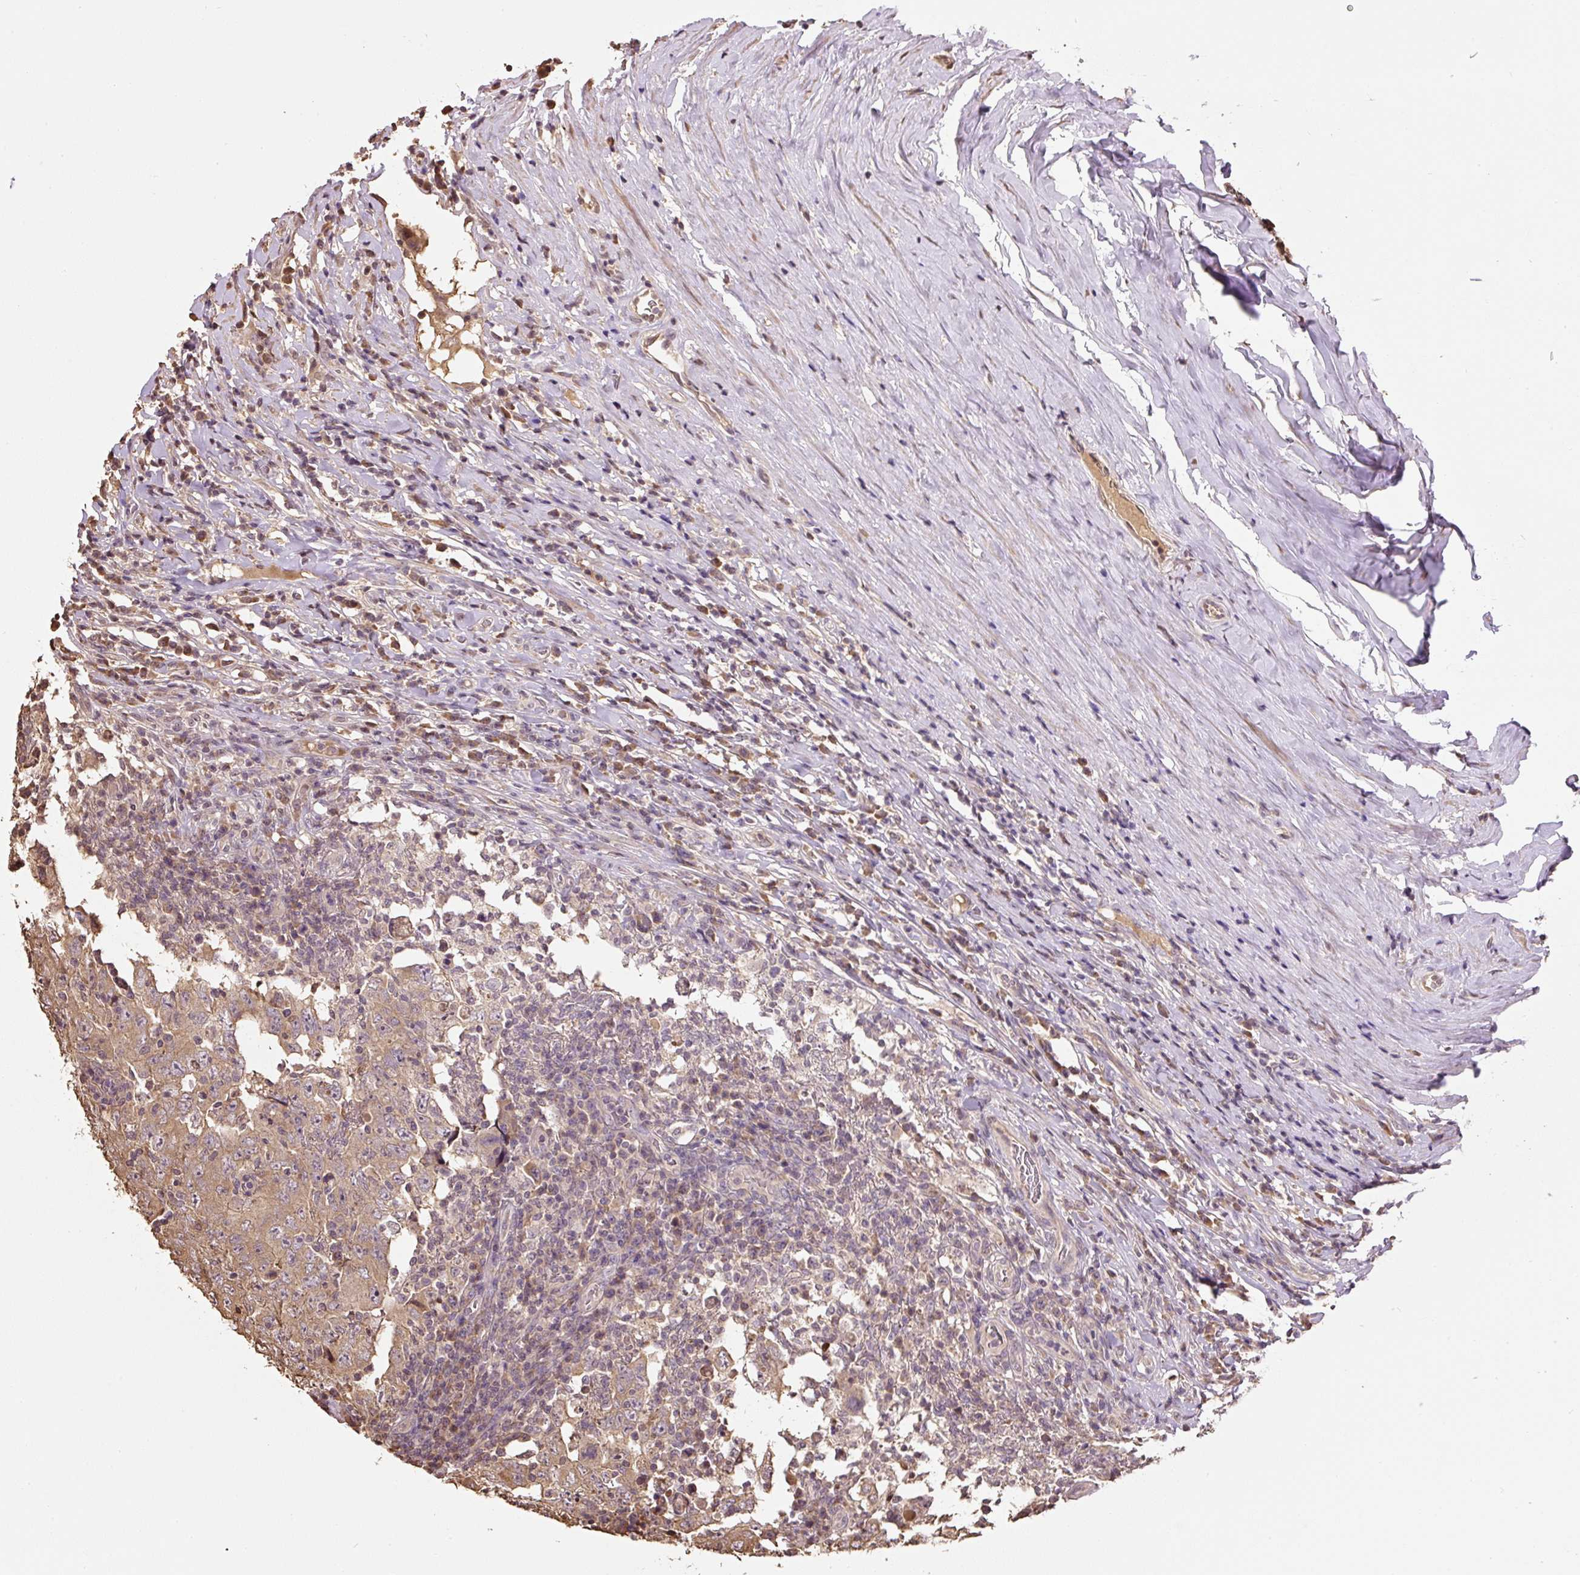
{"staining": {"intensity": "weak", "quantity": ">75%", "location": "cytoplasmic/membranous"}, "tissue": "testis cancer", "cell_type": "Tumor cells", "image_type": "cancer", "snomed": [{"axis": "morphology", "description": "Carcinoma, Embryonal, NOS"}, {"axis": "topography", "description": "Testis"}], "caption": "Immunohistochemistry (IHC) photomicrograph of neoplastic tissue: human testis cancer stained using immunohistochemistry demonstrates low levels of weak protein expression localized specifically in the cytoplasmic/membranous of tumor cells, appearing as a cytoplasmic/membranous brown color.", "gene": "TMEM170B", "patient": {"sex": "male", "age": 26}}